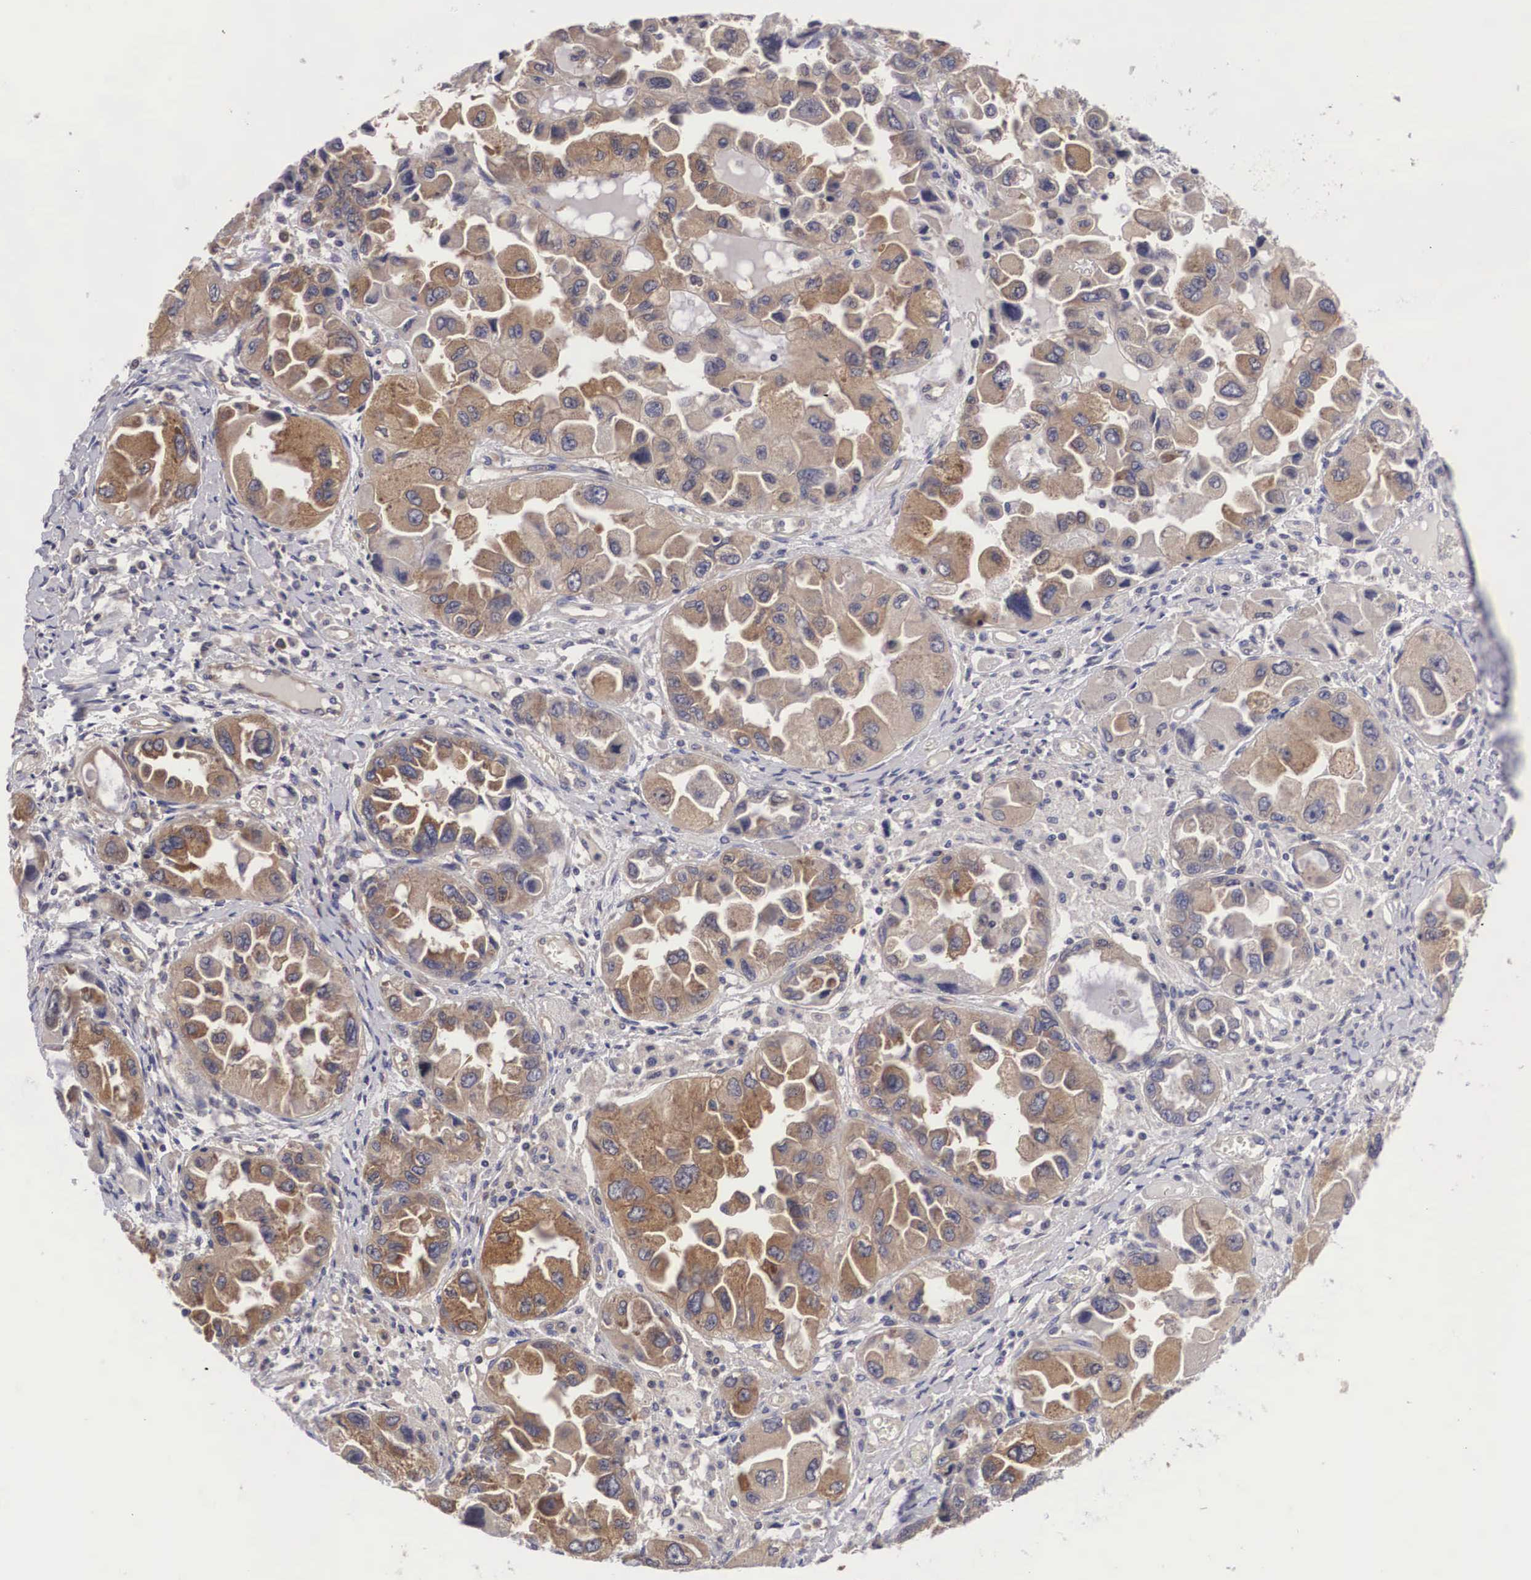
{"staining": {"intensity": "weak", "quantity": ">75%", "location": "cytoplasmic/membranous"}, "tissue": "ovarian cancer", "cell_type": "Tumor cells", "image_type": "cancer", "snomed": [{"axis": "morphology", "description": "Cystadenocarcinoma, serous, NOS"}, {"axis": "topography", "description": "Ovary"}], "caption": "Ovarian cancer (serous cystadenocarcinoma) stained with a protein marker shows weak staining in tumor cells.", "gene": "GRIPAP1", "patient": {"sex": "female", "age": 84}}